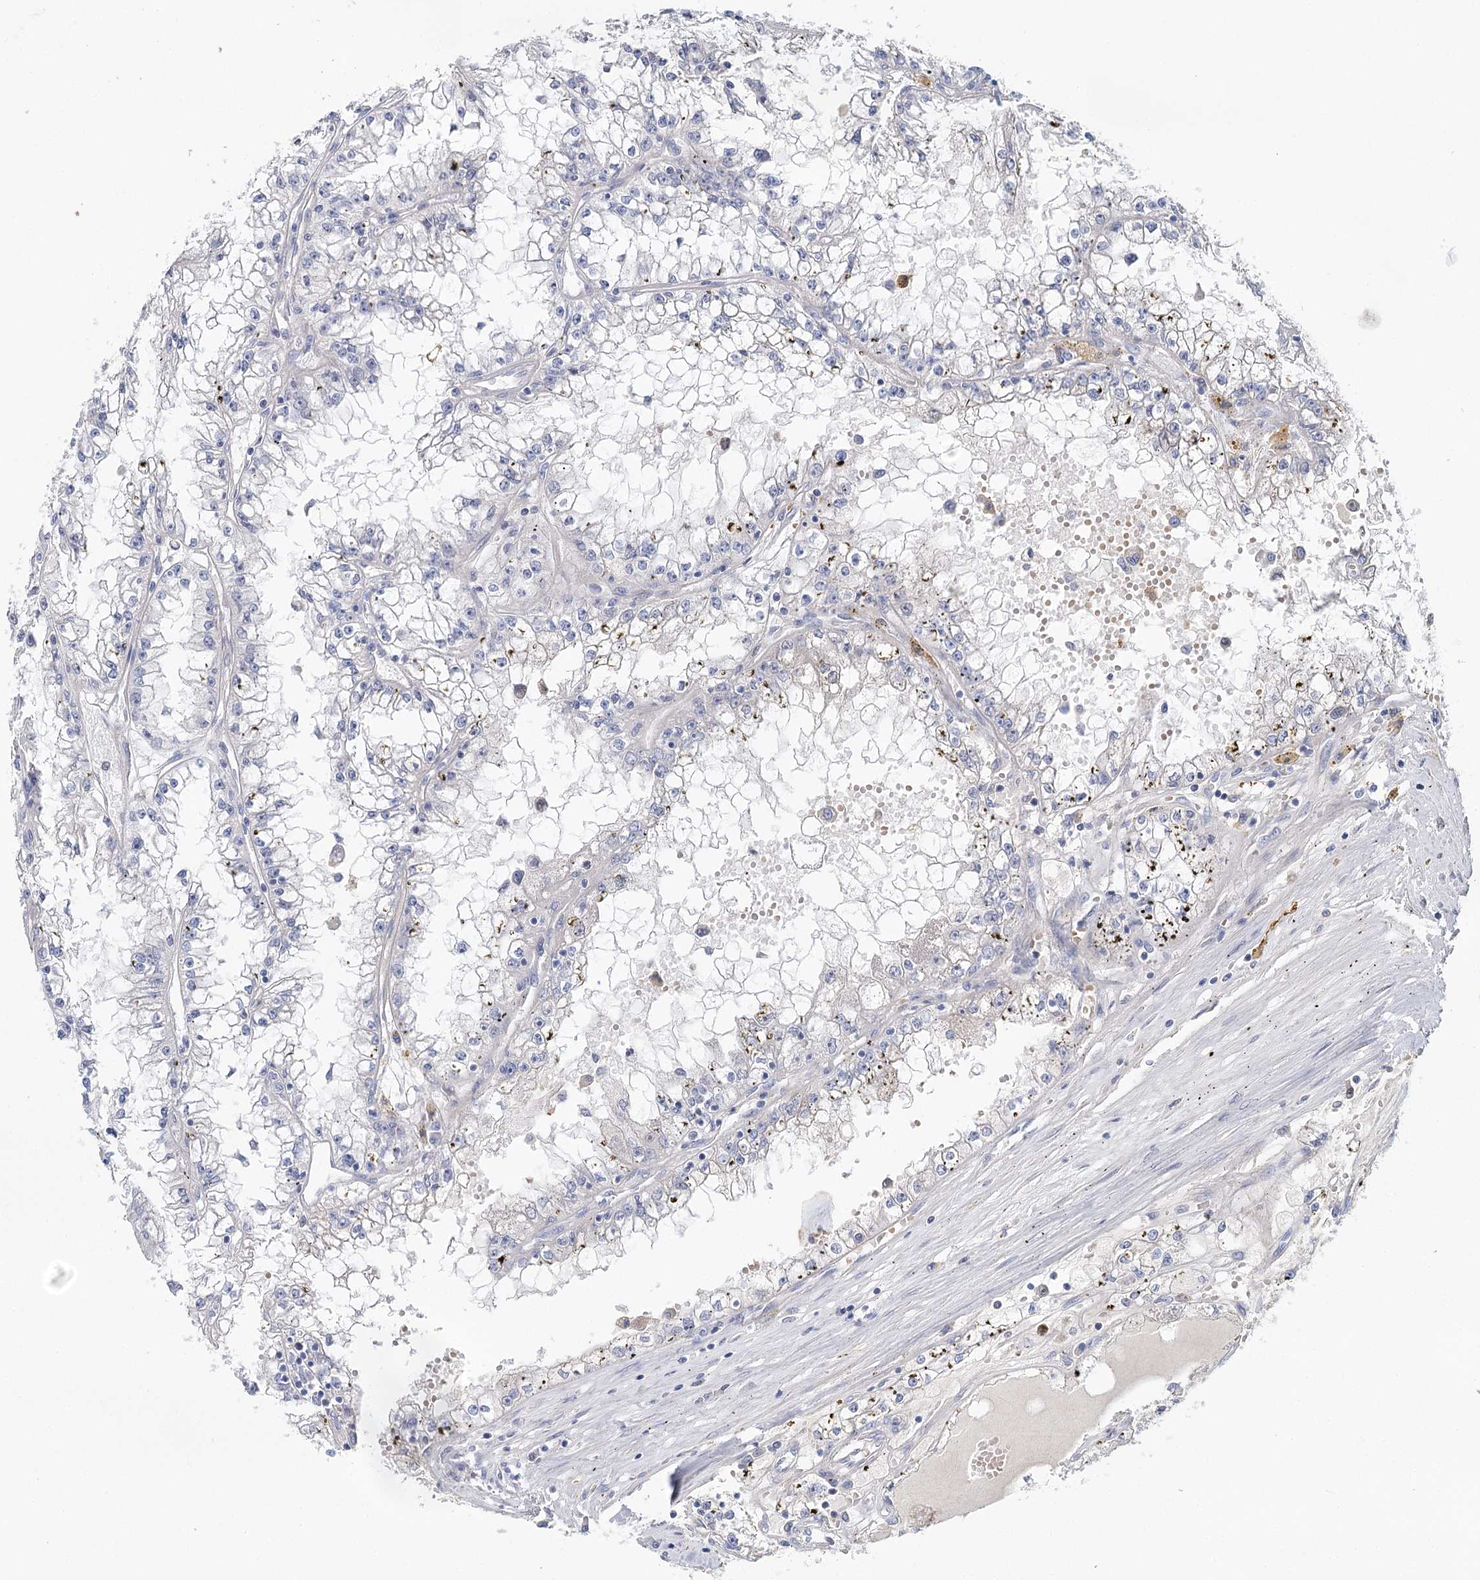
{"staining": {"intensity": "negative", "quantity": "none", "location": "none"}, "tissue": "renal cancer", "cell_type": "Tumor cells", "image_type": "cancer", "snomed": [{"axis": "morphology", "description": "Adenocarcinoma, NOS"}, {"axis": "topography", "description": "Kidney"}], "caption": "Protein analysis of renal cancer displays no significant expression in tumor cells. (Brightfield microscopy of DAB immunohistochemistry at high magnification).", "gene": "EPB41L5", "patient": {"sex": "male", "age": 56}}